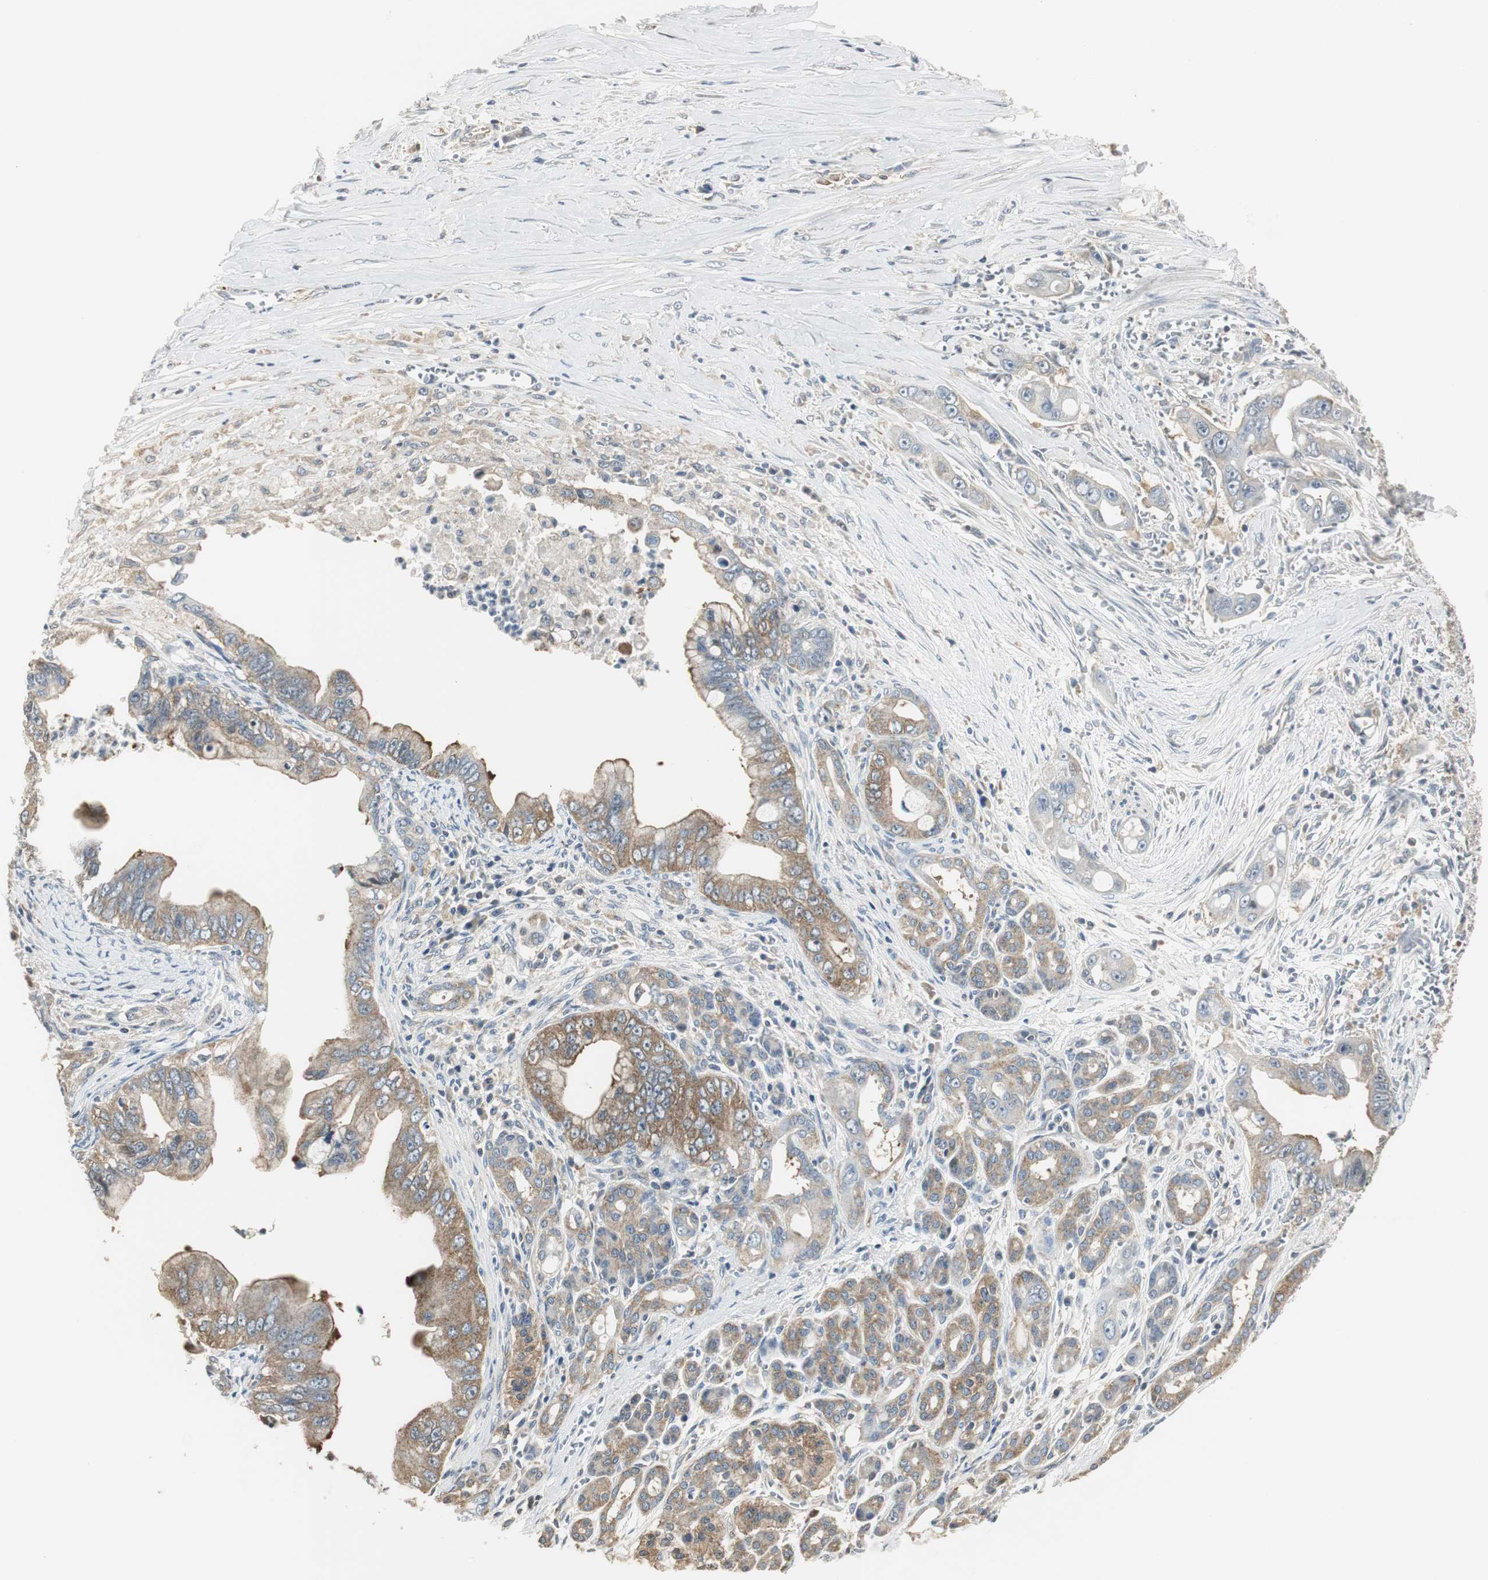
{"staining": {"intensity": "weak", "quantity": ">75%", "location": "cytoplasmic/membranous"}, "tissue": "pancreatic cancer", "cell_type": "Tumor cells", "image_type": "cancer", "snomed": [{"axis": "morphology", "description": "Adenocarcinoma, NOS"}, {"axis": "topography", "description": "Pancreas"}], "caption": "Immunohistochemistry (IHC) (DAB) staining of human pancreatic cancer demonstrates weak cytoplasmic/membranous protein expression in approximately >75% of tumor cells.", "gene": "CCT5", "patient": {"sex": "male", "age": 59}}